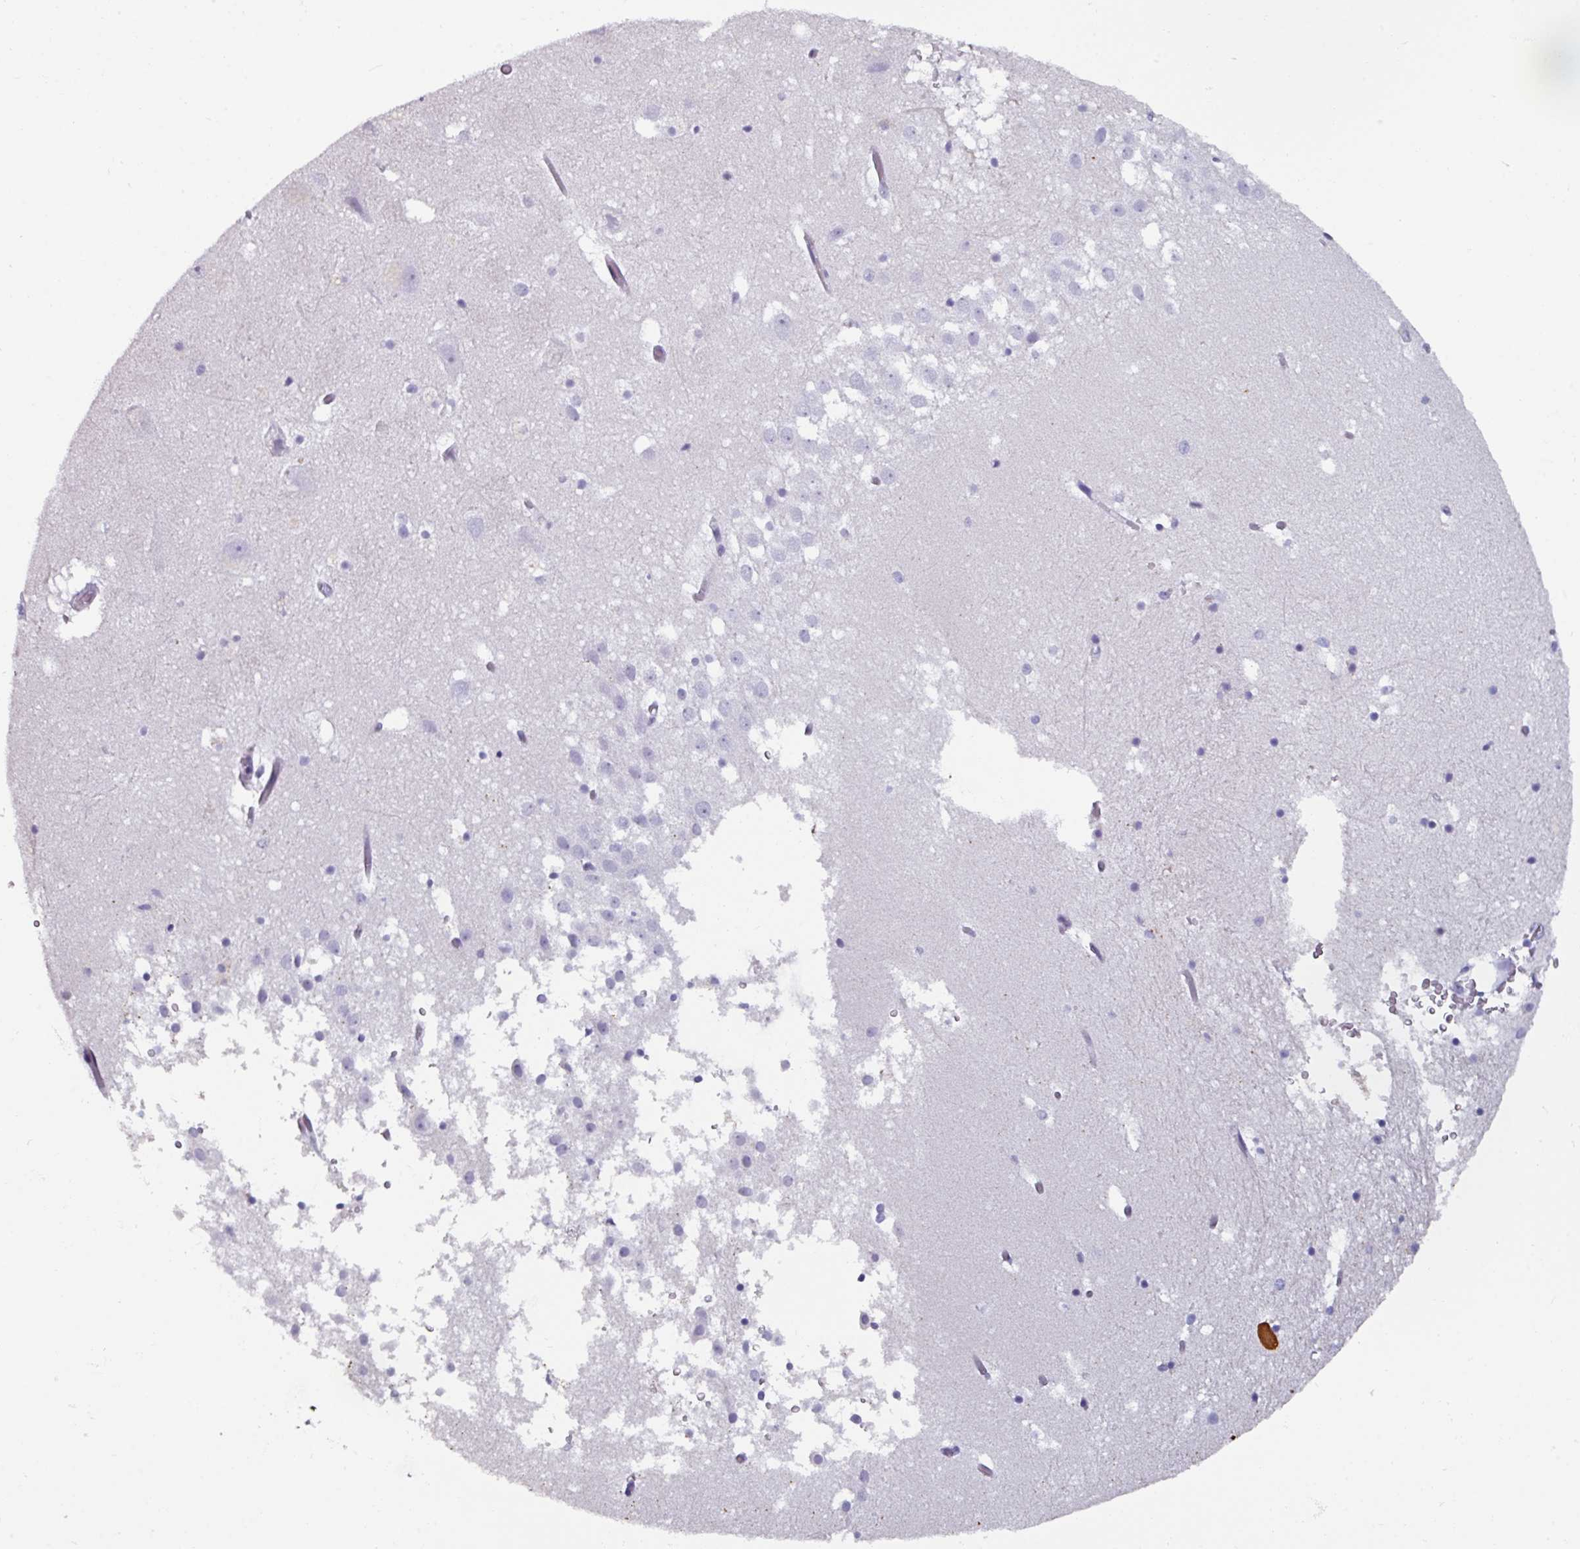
{"staining": {"intensity": "negative", "quantity": "none", "location": "none"}, "tissue": "hippocampus", "cell_type": "Glial cells", "image_type": "normal", "snomed": [{"axis": "morphology", "description": "Normal tissue, NOS"}, {"axis": "topography", "description": "Hippocampus"}], "caption": "Human hippocampus stained for a protein using IHC reveals no expression in glial cells.", "gene": "SPESP1", "patient": {"sex": "female", "age": 52}}